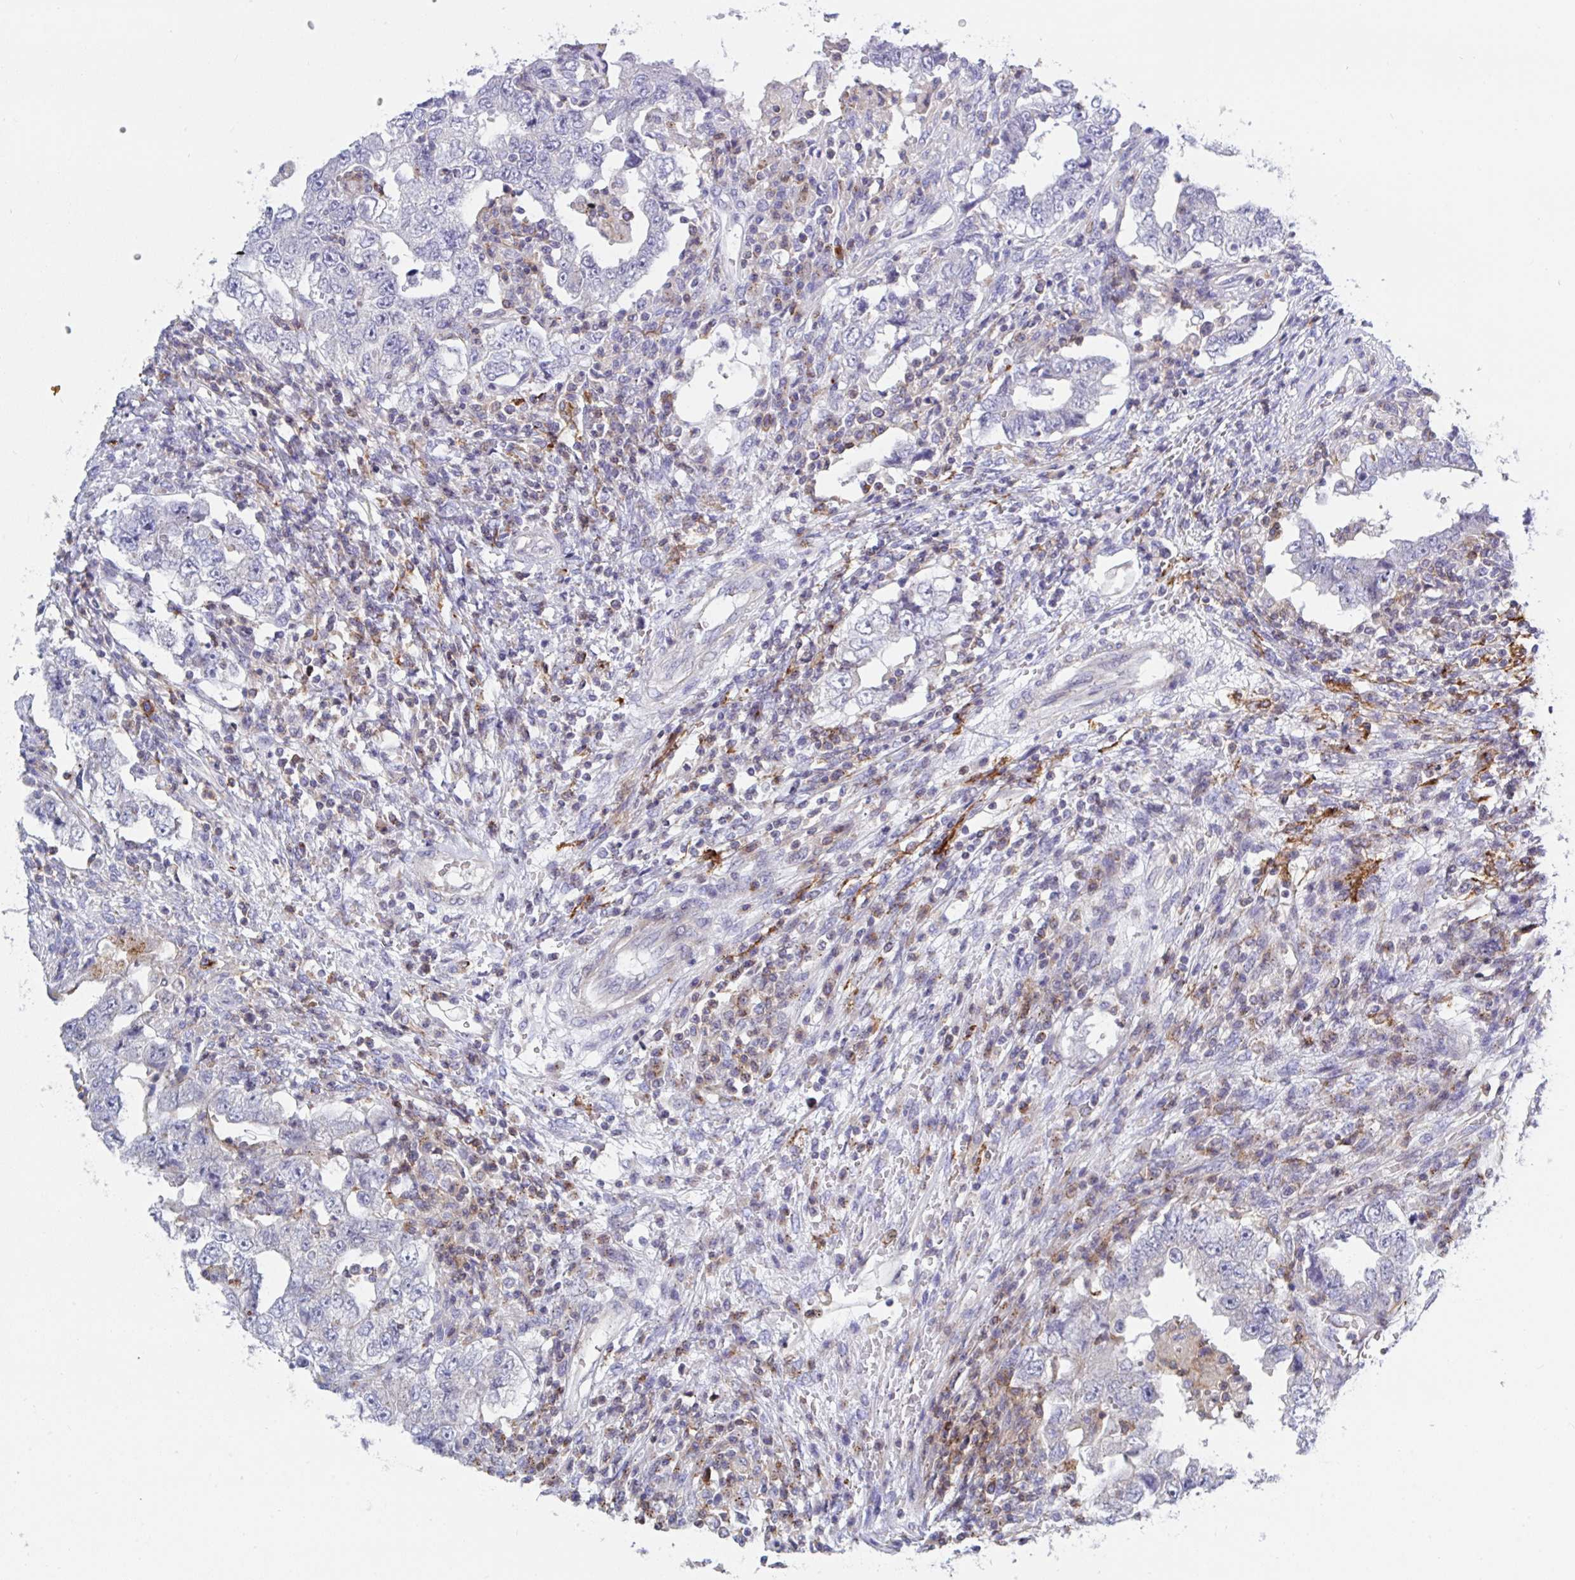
{"staining": {"intensity": "negative", "quantity": "none", "location": "none"}, "tissue": "testis cancer", "cell_type": "Tumor cells", "image_type": "cancer", "snomed": [{"axis": "morphology", "description": "Carcinoma, Embryonal, NOS"}, {"axis": "topography", "description": "Testis"}], "caption": "Tumor cells are negative for protein expression in human embryonal carcinoma (testis).", "gene": "FRMD3", "patient": {"sex": "male", "age": 26}}